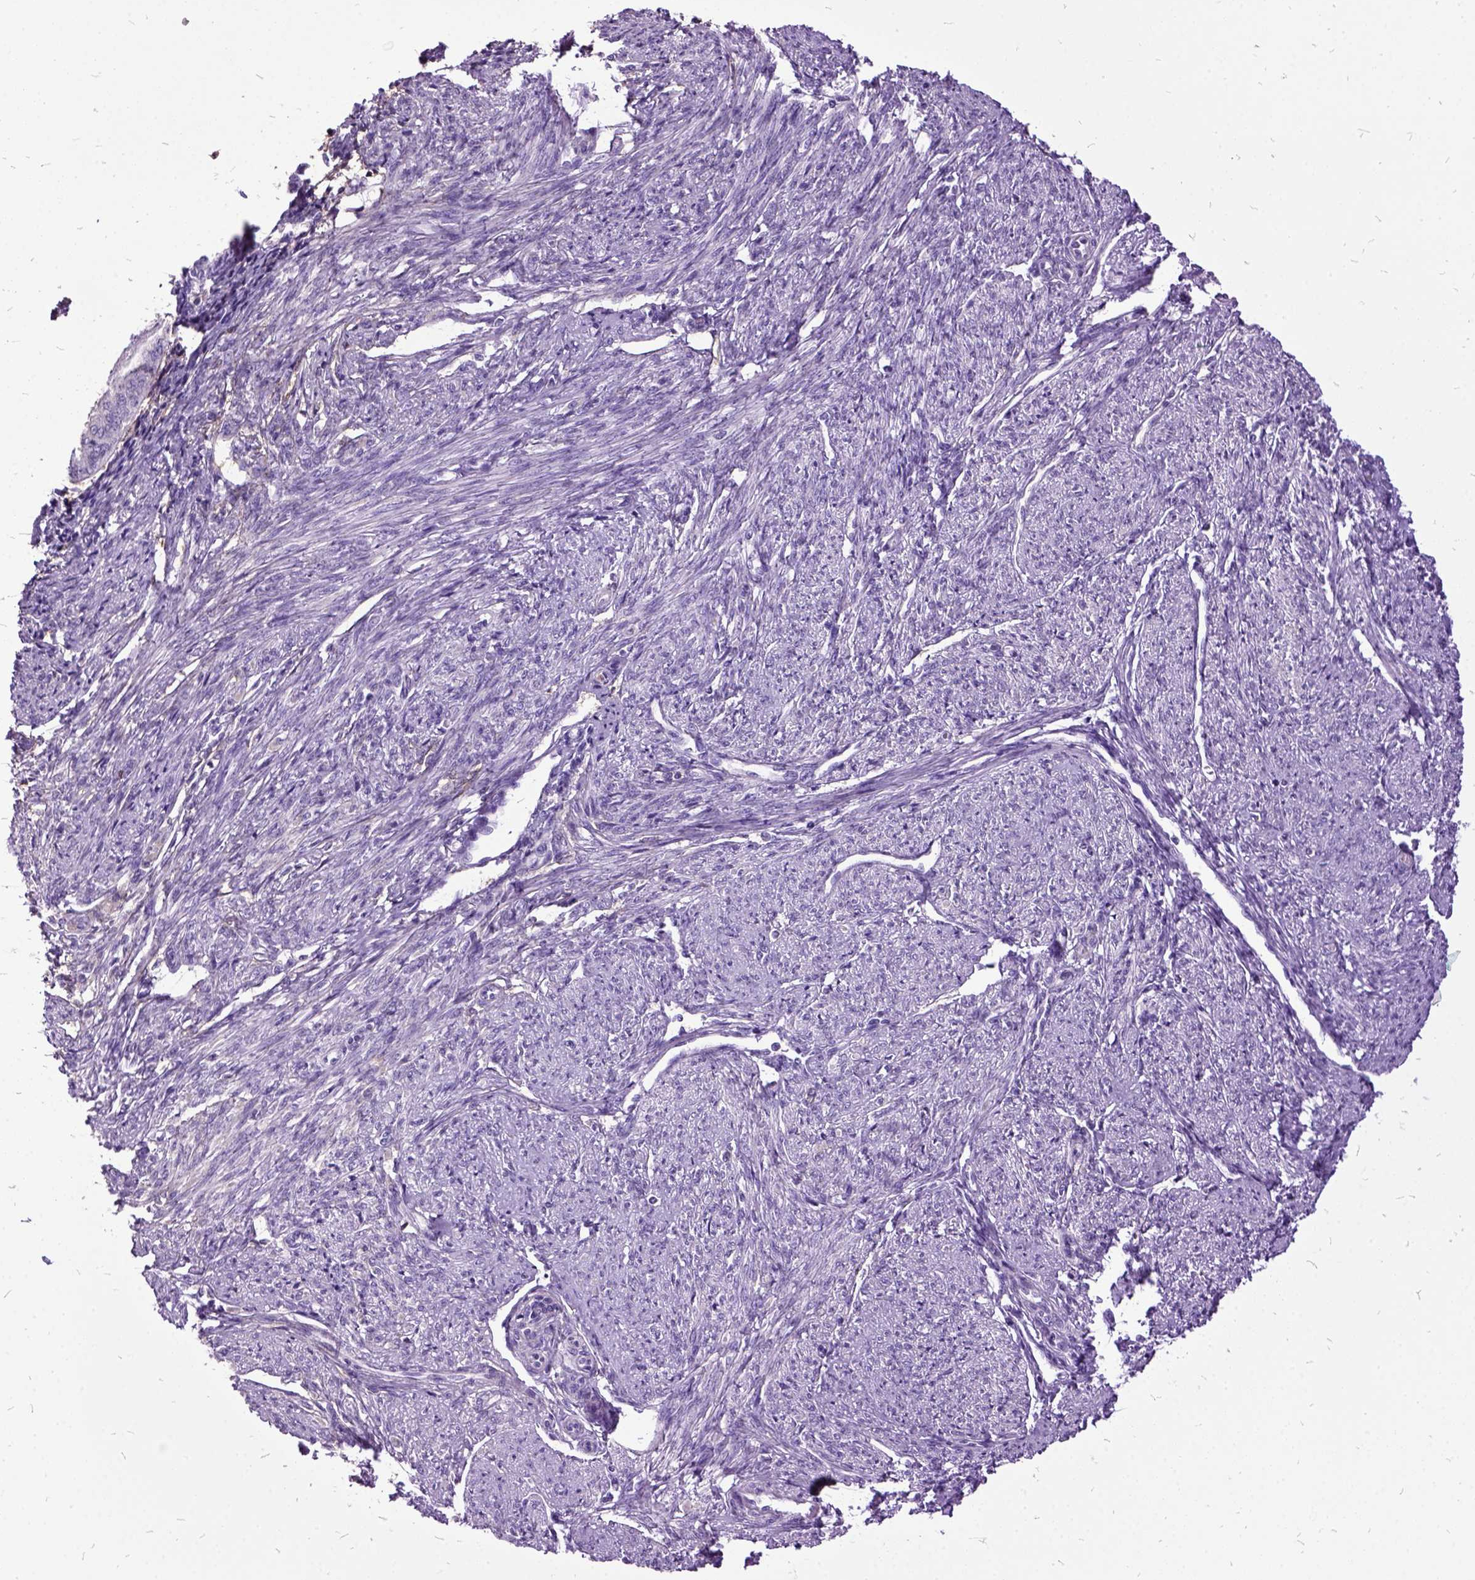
{"staining": {"intensity": "negative", "quantity": "none", "location": "none"}, "tissue": "smooth muscle", "cell_type": "Smooth muscle cells", "image_type": "normal", "snomed": [{"axis": "morphology", "description": "Normal tissue, NOS"}, {"axis": "topography", "description": "Smooth muscle"}], "caption": "Immunohistochemical staining of normal smooth muscle demonstrates no significant positivity in smooth muscle cells.", "gene": "MME", "patient": {"sex": "female", "age": 65}}